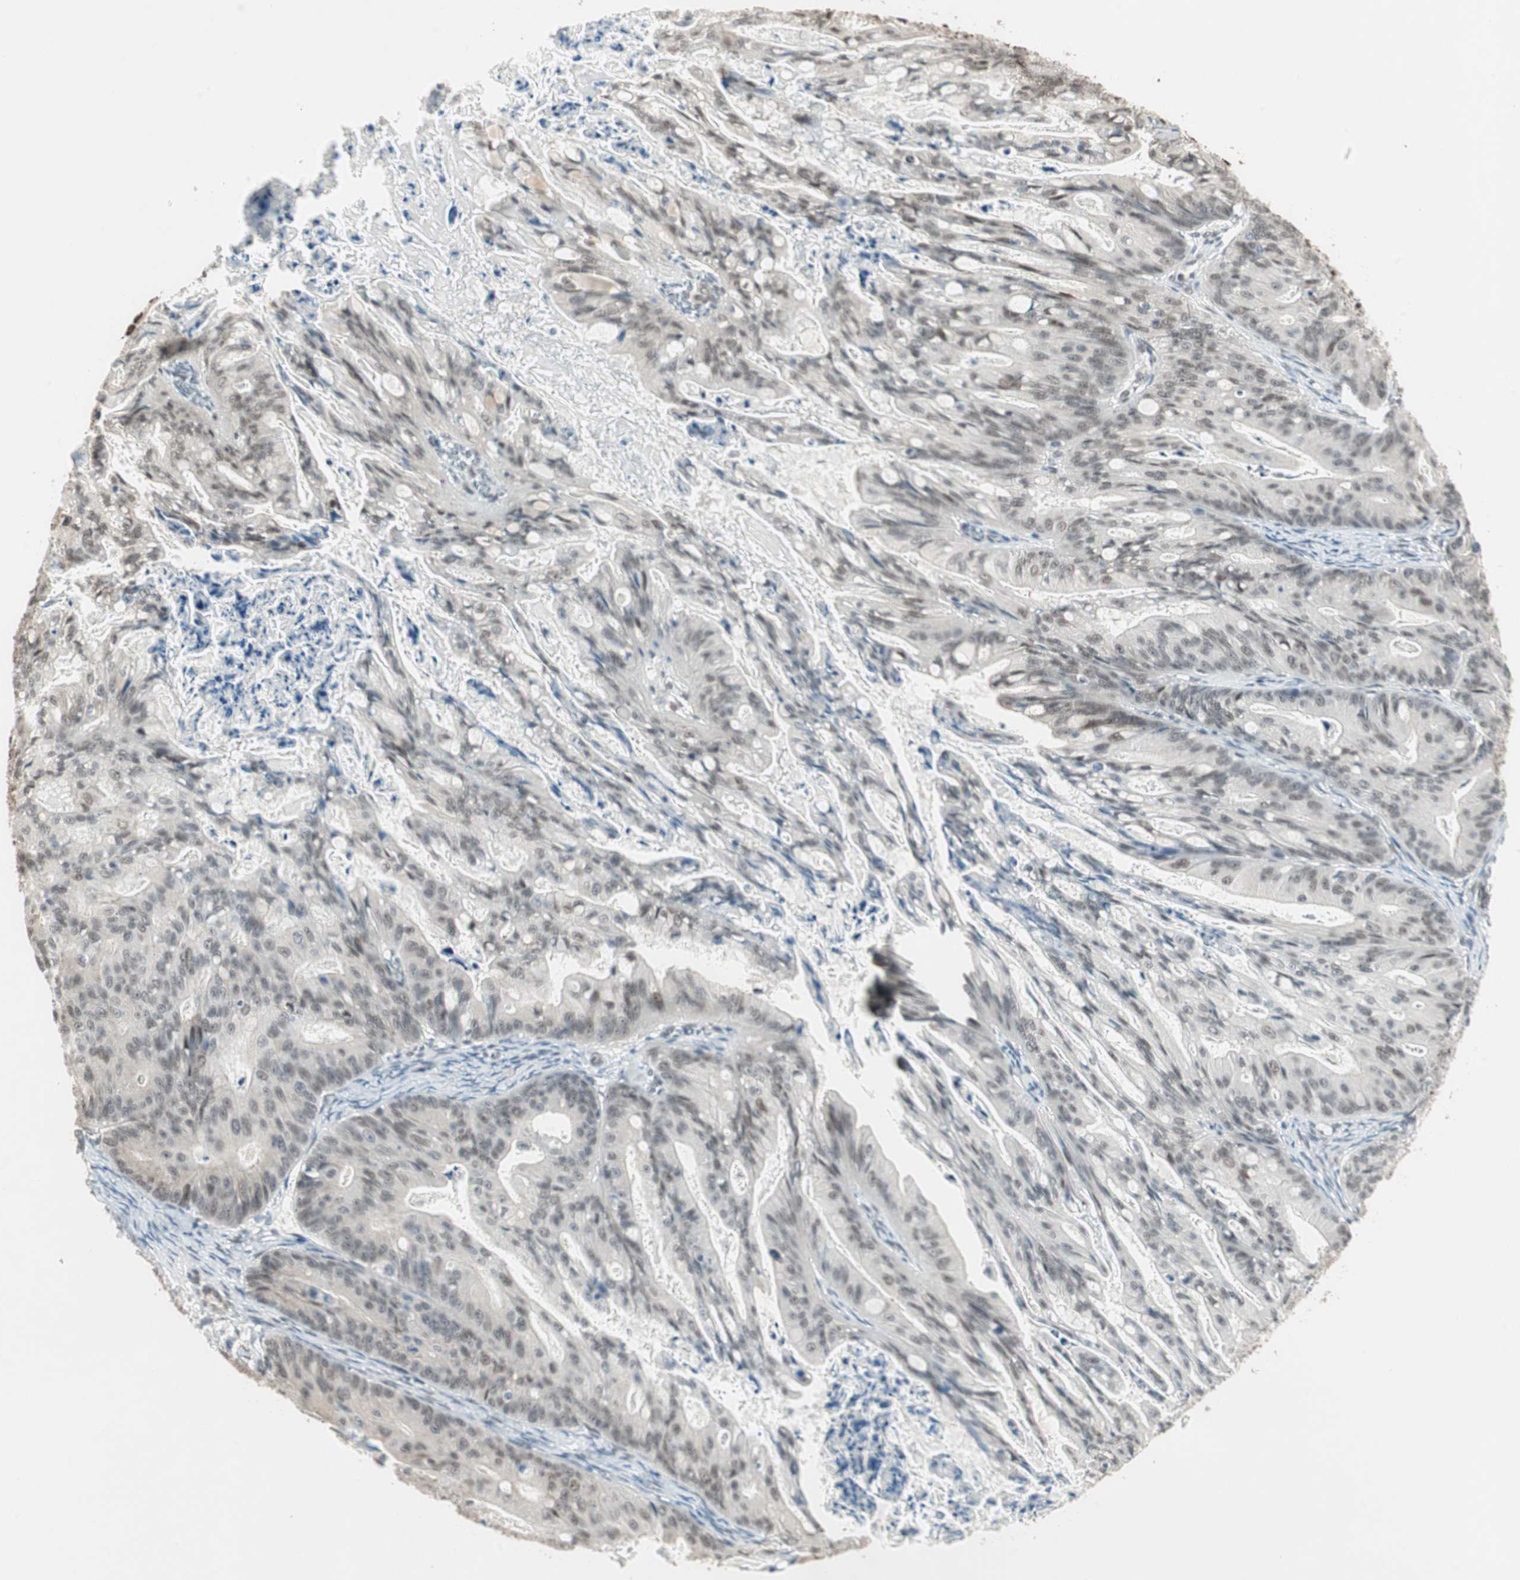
{"staining": {"intensity": "moderate", "quantity": "25%-75%", "location": "nuclear"}, "tissue": "ovarian cancer", "cell_type": "Tumor cells", "image_type": "cancer", "snomed": [{"axis": "morphology", "description": "Cystadenocarcinoma, mucinous, NOS"}, {"axis": "topography", "description": "Ovary"}], "caption": "The photomicrograph shows staining of ovarian mucinous cystadenocarcinoma, revealing moderate nuclear protein staining (brown color) within tumor cells. The staining was performed using DAB, with brown indicating positive protein expression. Nuclei are stained blue with hematoxylin.", "gene": "ZBTB17", "patient": {"sex": "female", "age": 37}}